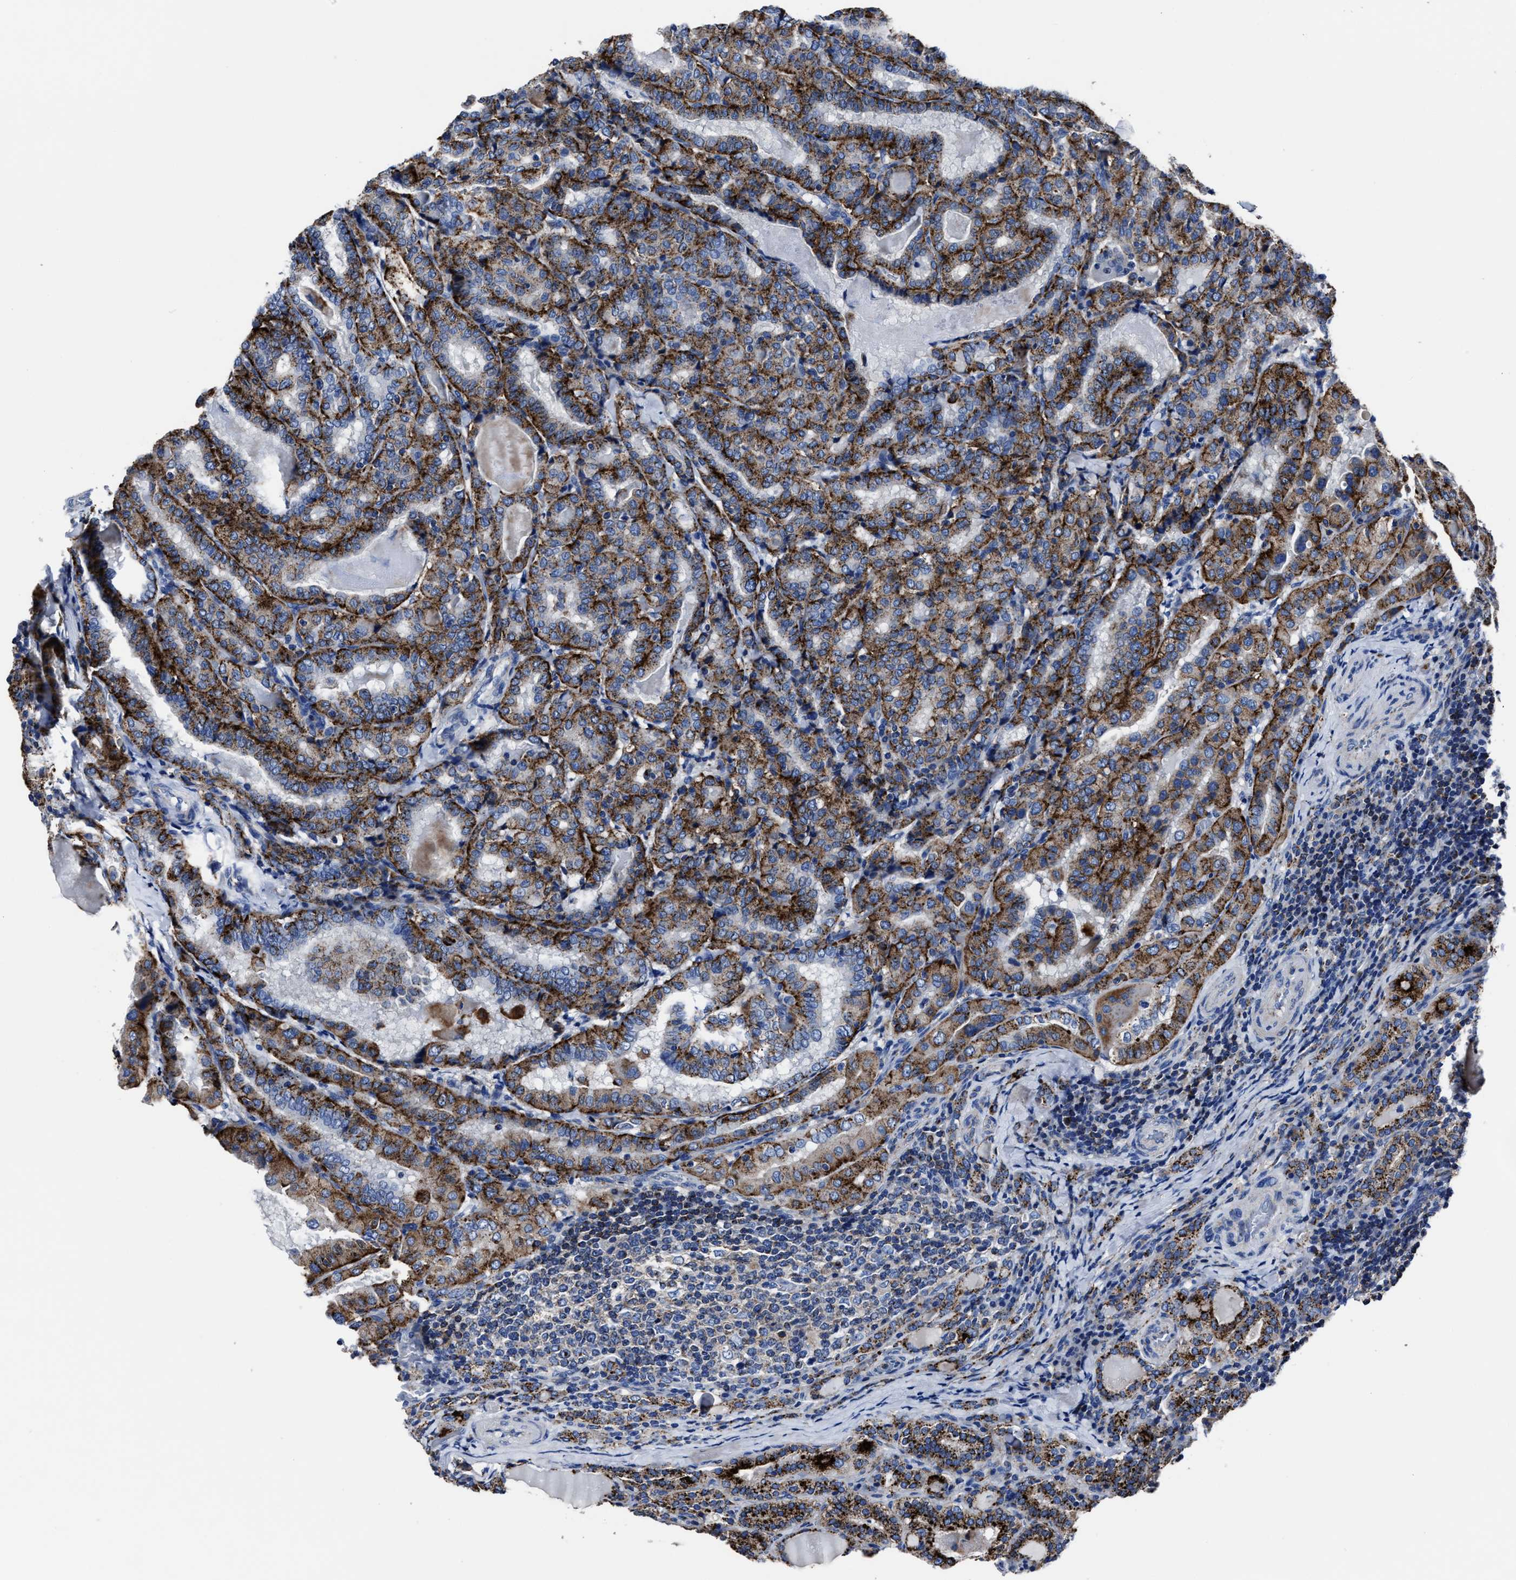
{"staining": {"intensity": "strong", "quantity": "25%-75%", "location": "cytoplasmic/membranous"}, "tissue": "thyroid cancer", "cell_type": "Tumor cells", "image_type": "cancer", "snomed": [{"axis": "morphology", "description": "Papillary adenocarcinoma, NOS"}, {"axis": "topography", "description": "Thyroid gland"}], "caption": "A brown stain labels strong cytoplasmic/membranous positivity of a protein in human thyroid papillary adenocarcinoma tumor cells. Using DAB (3,3'-diaminobenzidine) (brown) and hematoxylin (blue) stains, captured at high magnification using brightfield microscopy.", "gene": "LAMTOR4", "patient": {"sex": "female", "age": 42}}